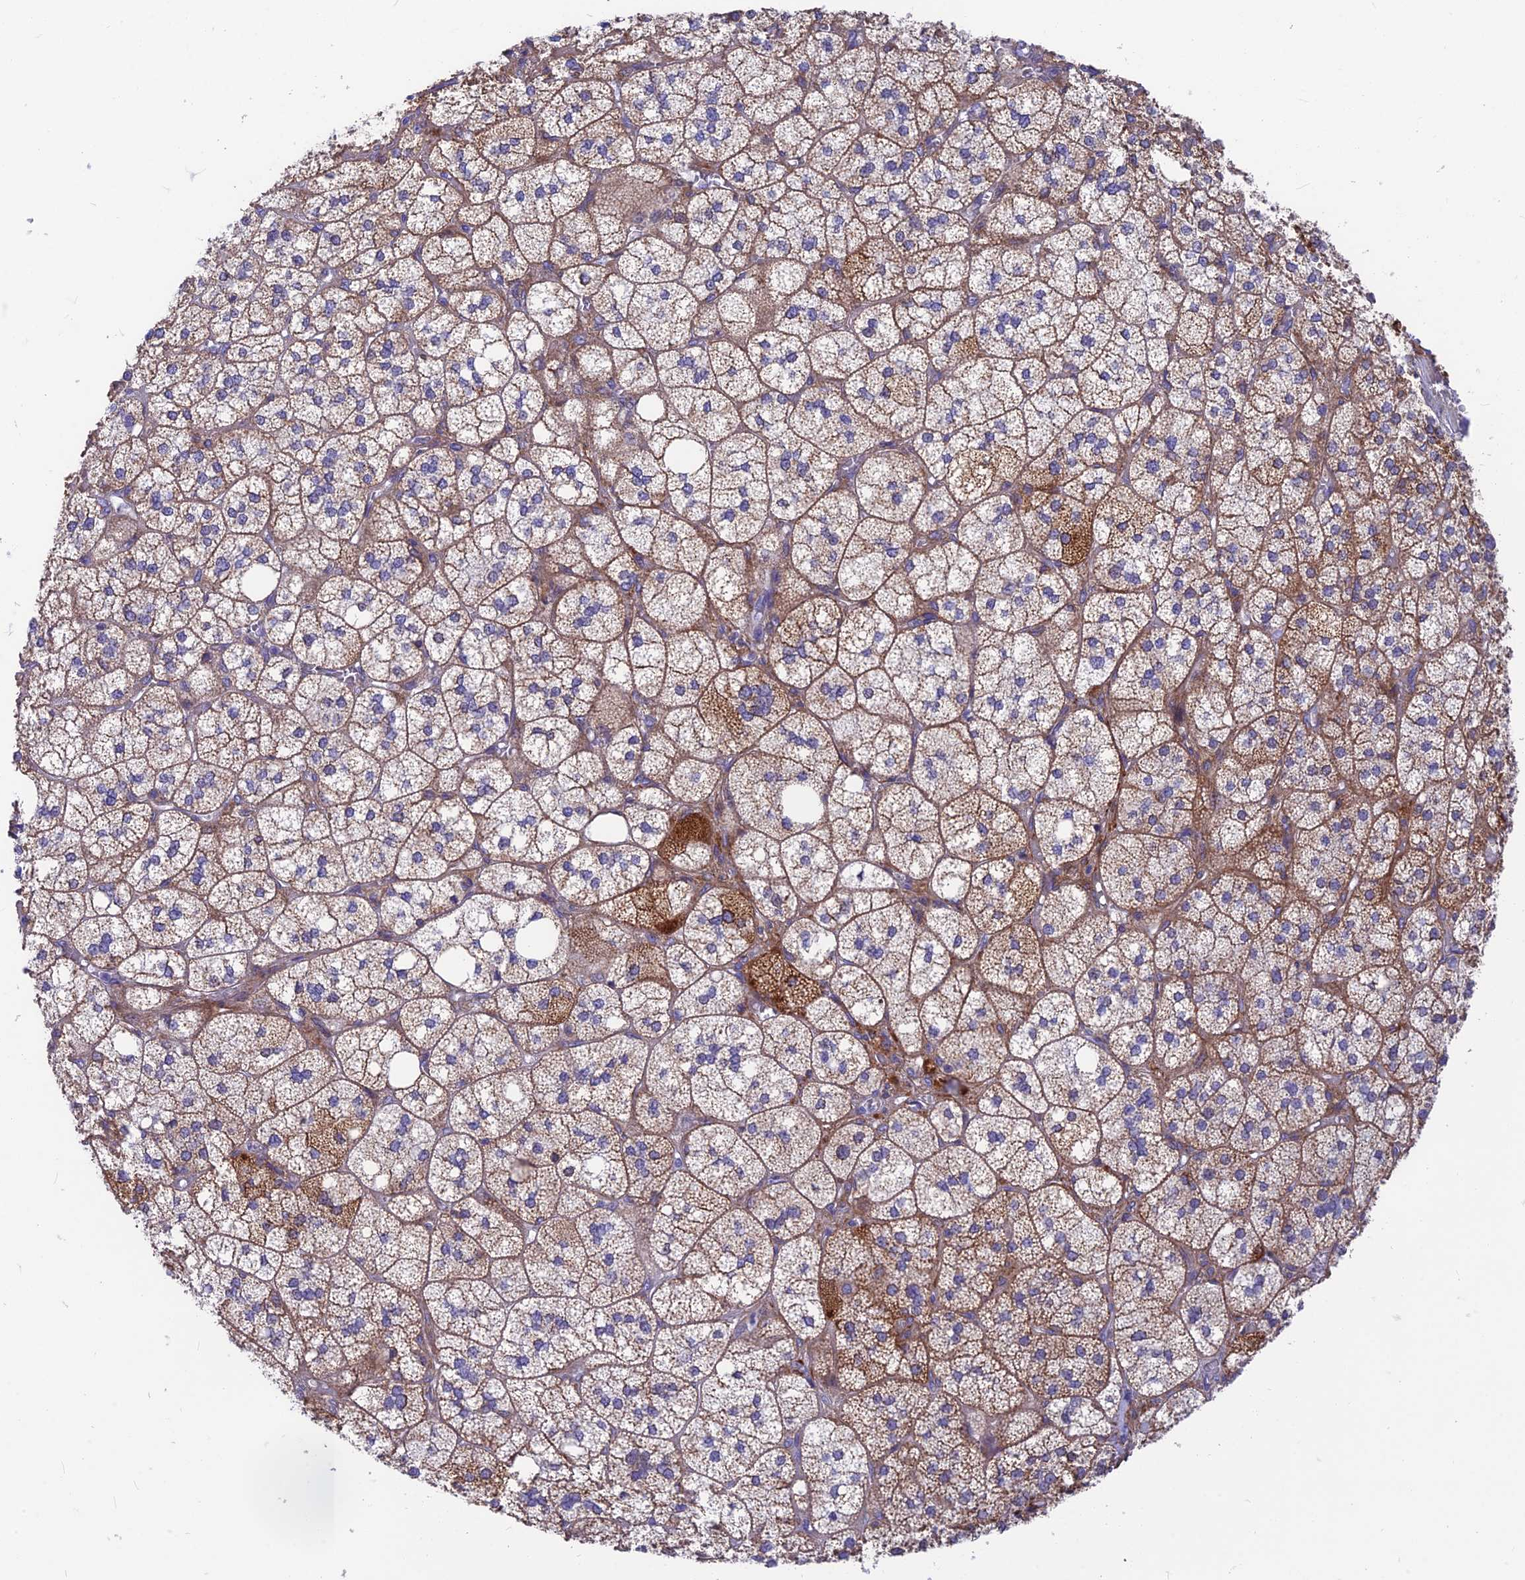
{"staining": {"intensity": "moderate", "quantity": ">75%", "location": "cytoplasmic/membranous"}, "tissue": "adrenal gland", "cell_type": "Glandular cells", "image_type": "normal", "snomed": [{"axis": "morphology", "description": "Normal tissue, NOS"}, {"axis": "topography", "description": "Adrenal gland"}], "caption": "Immunohistochemical staining of unremarkable adrenal gland shows medium levels of moderate cytoplasmic/membranous positivity in about >75% of glandular cells. (DAB IHC, brown staining for protein, blue staining for nuclei).", "gene": "PLAC9", "patient": {"sex": "male", "age": 61}}